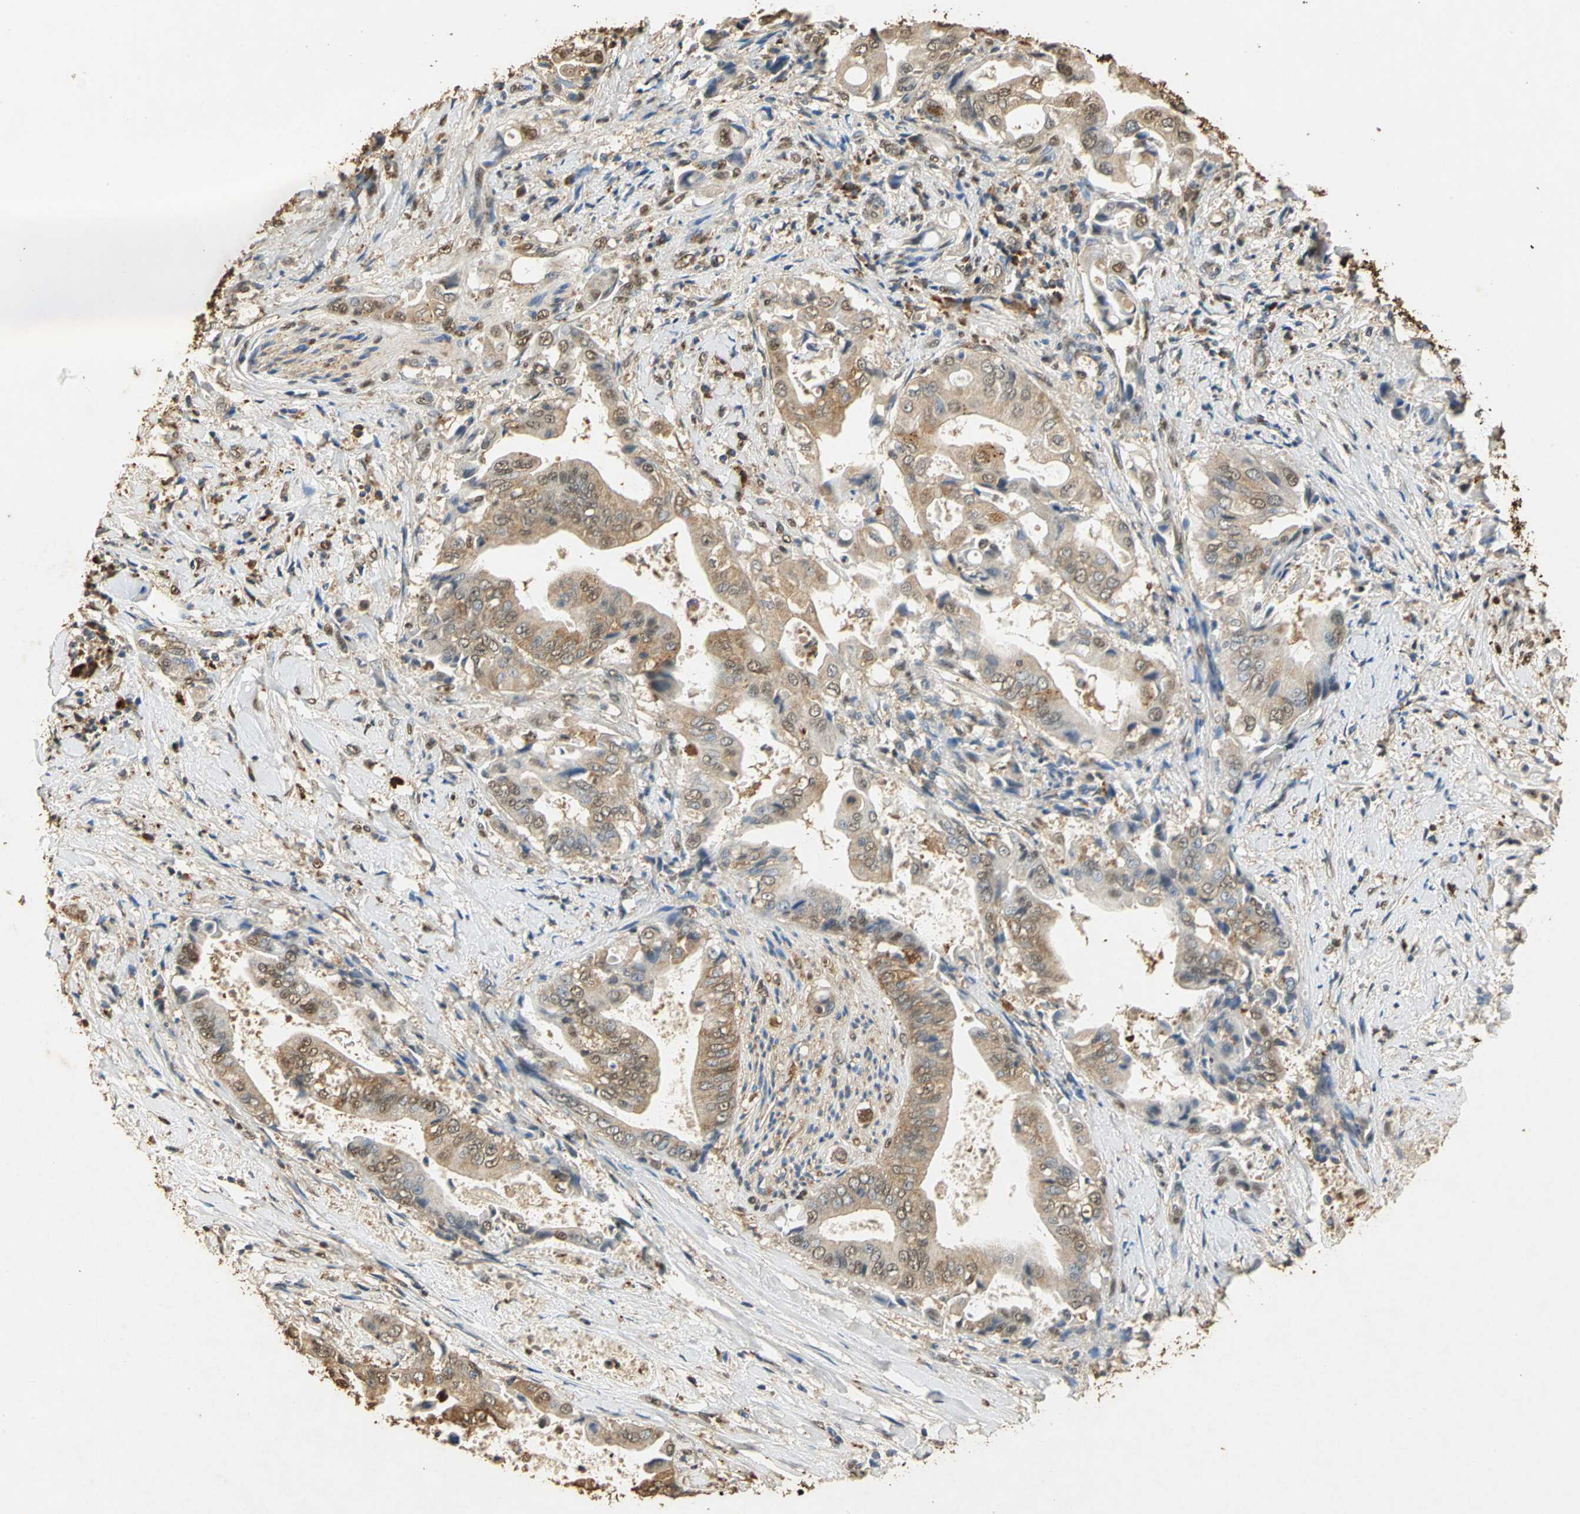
{"staining": {"intensity": "moderate", "quantity": ">75%", "location": "cytoplasmic/membranous"}, "tissue": "liver cancer", "cell_type": "Tumor cells", "image_type": "cancer", "snomed": [{"axis": "morphology", "description": "Cholangiocarcinoma"}, {"axis": "topography", "description": "Liver"}], "caption": "This is a histology image of immunohistochemistry staining of cholangiocarcinoma (liver), which shows moderate positivity in the cytoplasmic/membranous of tumor cells.", "gene": "GAPDH", "patient": {"sex": "male", "age": 58}}